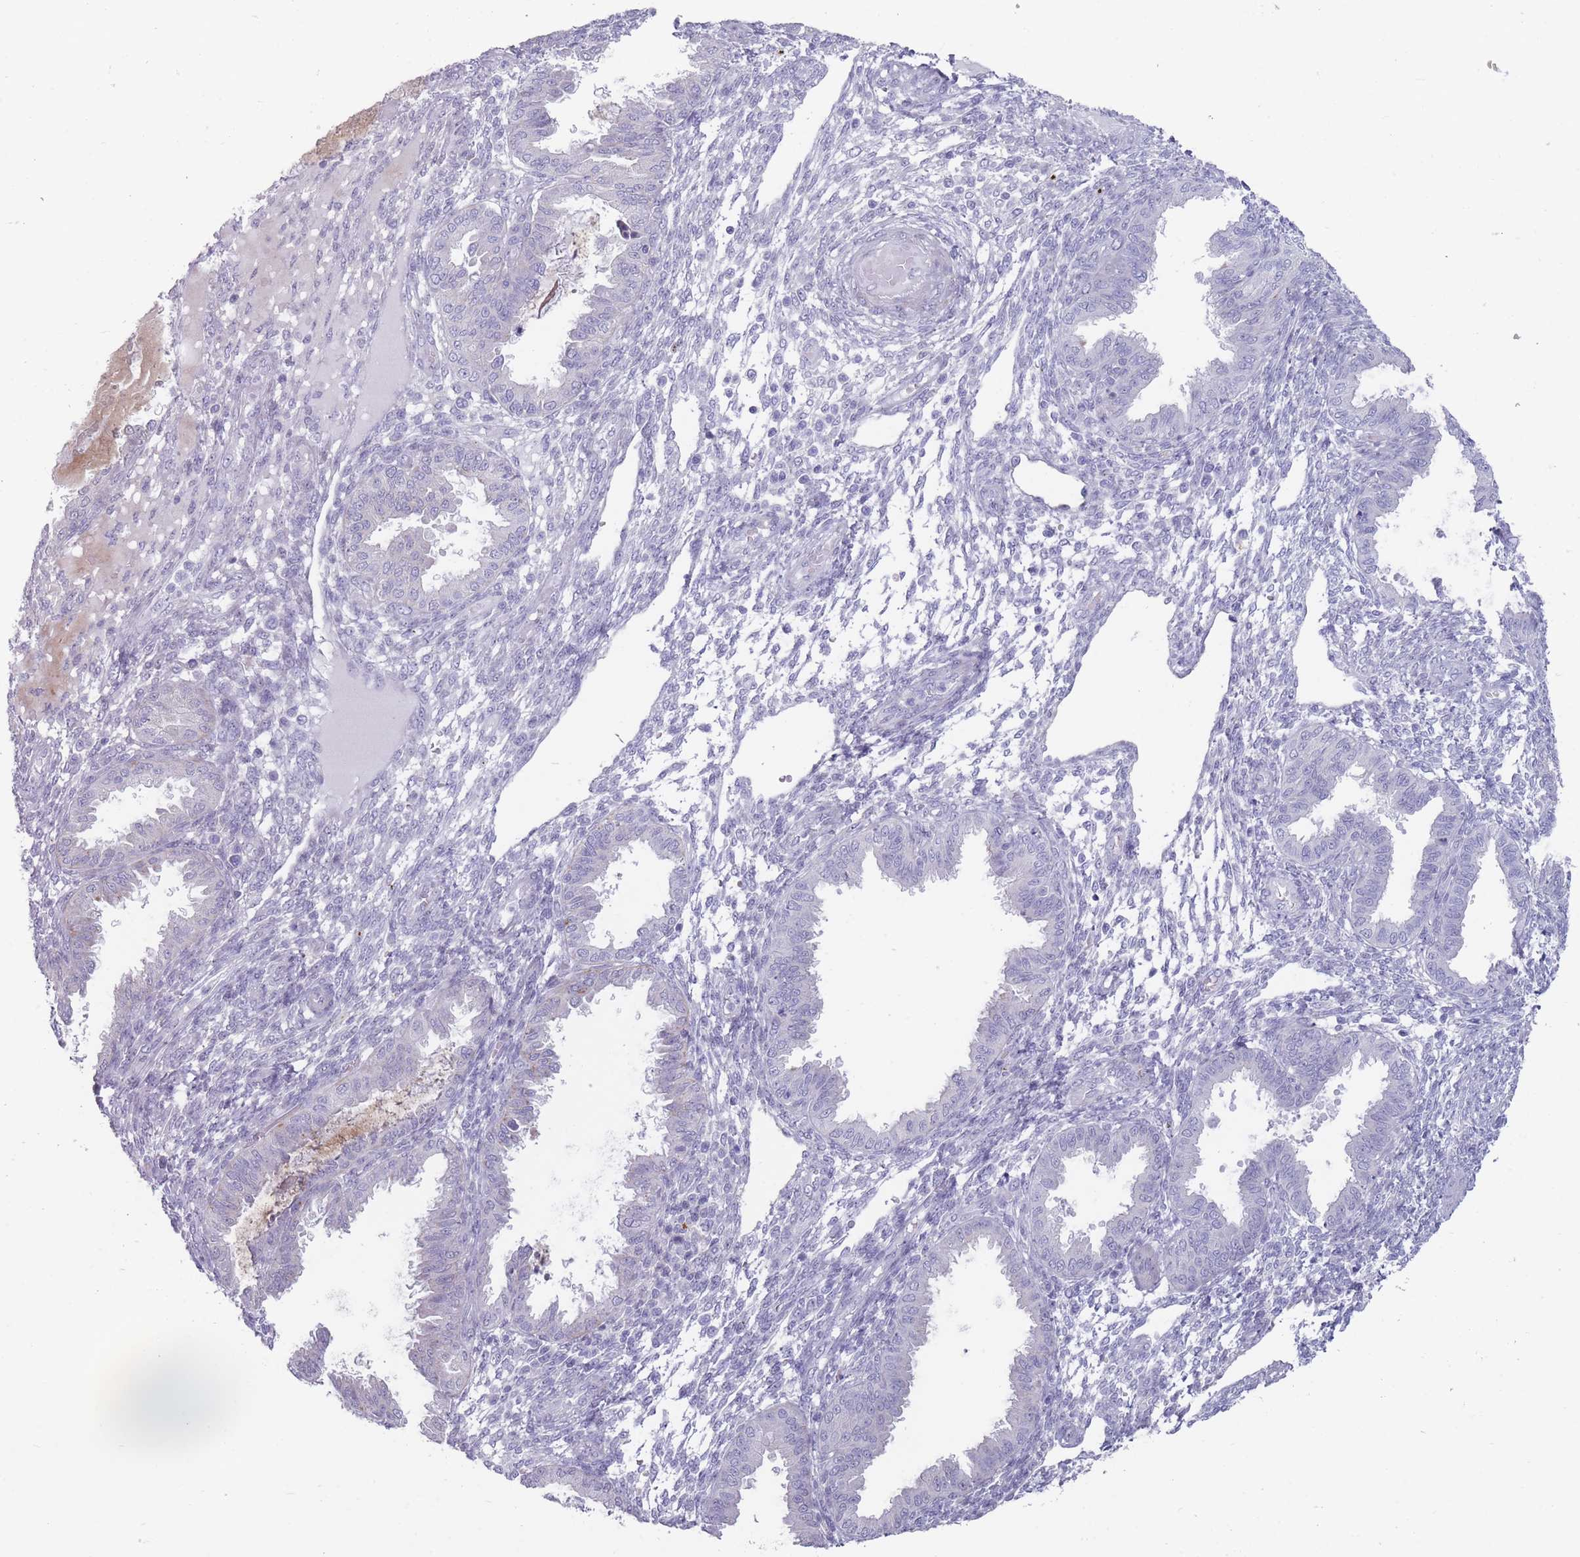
{"staining": {"intensity": "negative", "quantity": "none", "location": "none"}, "tissue": "endometrium", "cell_type": "Cells in endometrial stroma", "image_type": "normal", "snomed": [{"axis": "morphology", "description": "Normal tissue, NOS"}, {"axis": "topography", "description": "Endometrium"}], "caption": "Cells in endometrial stroma show no significant staining in normal endometrium. (Brightfield microscopy of DAB (3,3'-diaminobenzidine) immunohistochemistry (IHC) at high magnification).", "gene": "PAIP2B", "patient": {"sex": "female", "age": 33}}